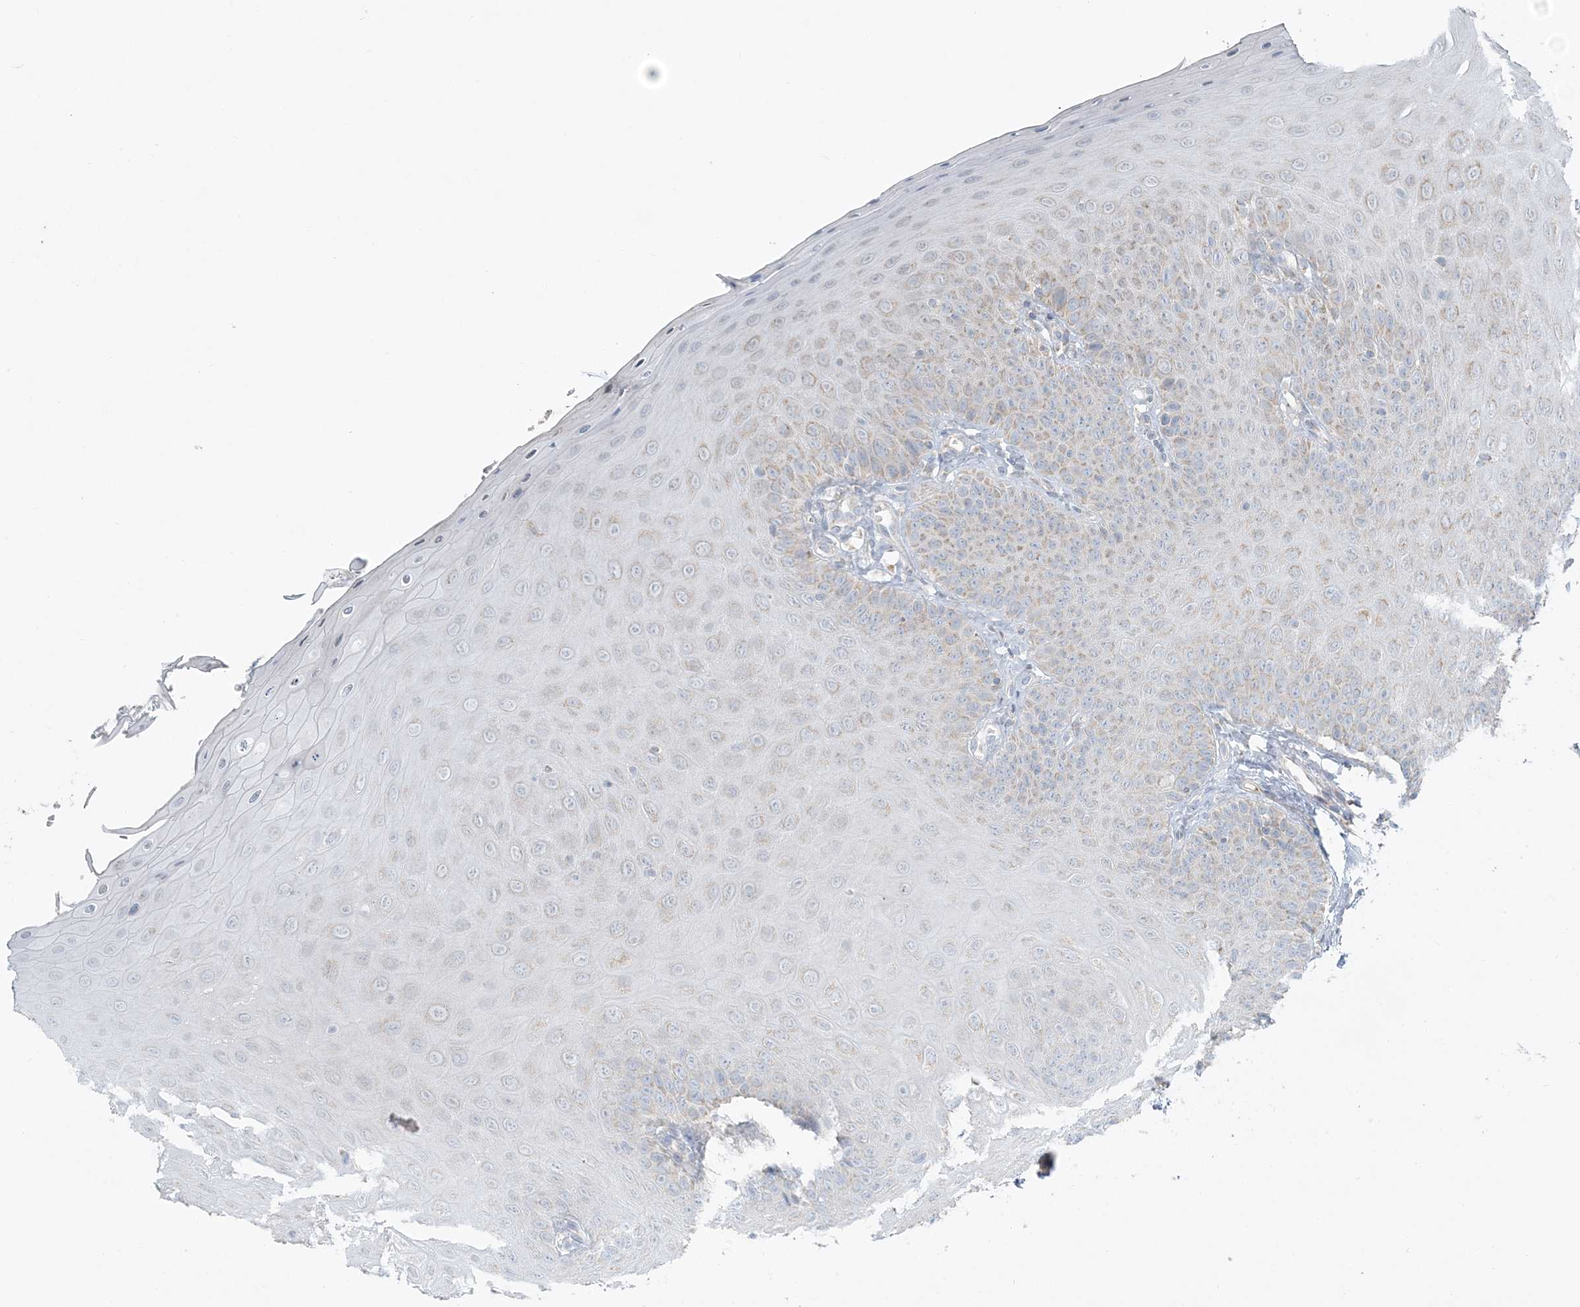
{"staining": {"intensity": "weak", "quantity": "25%-75%", "location": "cytoplasmic/membranous"}, "tissue": "oral mucosa", "cell_type": "Squamous epithelial cells", "image_type": "normal", "snomed": [{"axis": "morphology", "description": "Normal tissue, NOS"}, {"axis": "topography", "description": "Oral tissue"}], "caption": "Squamous epithelial cells reveal weak cytoplasmic/membranous positivity in approximately 25%-75% of cells in benign oral mucosa.", "gene": "SLC22A16", "patient": {"sex": "female", "age": 68}}